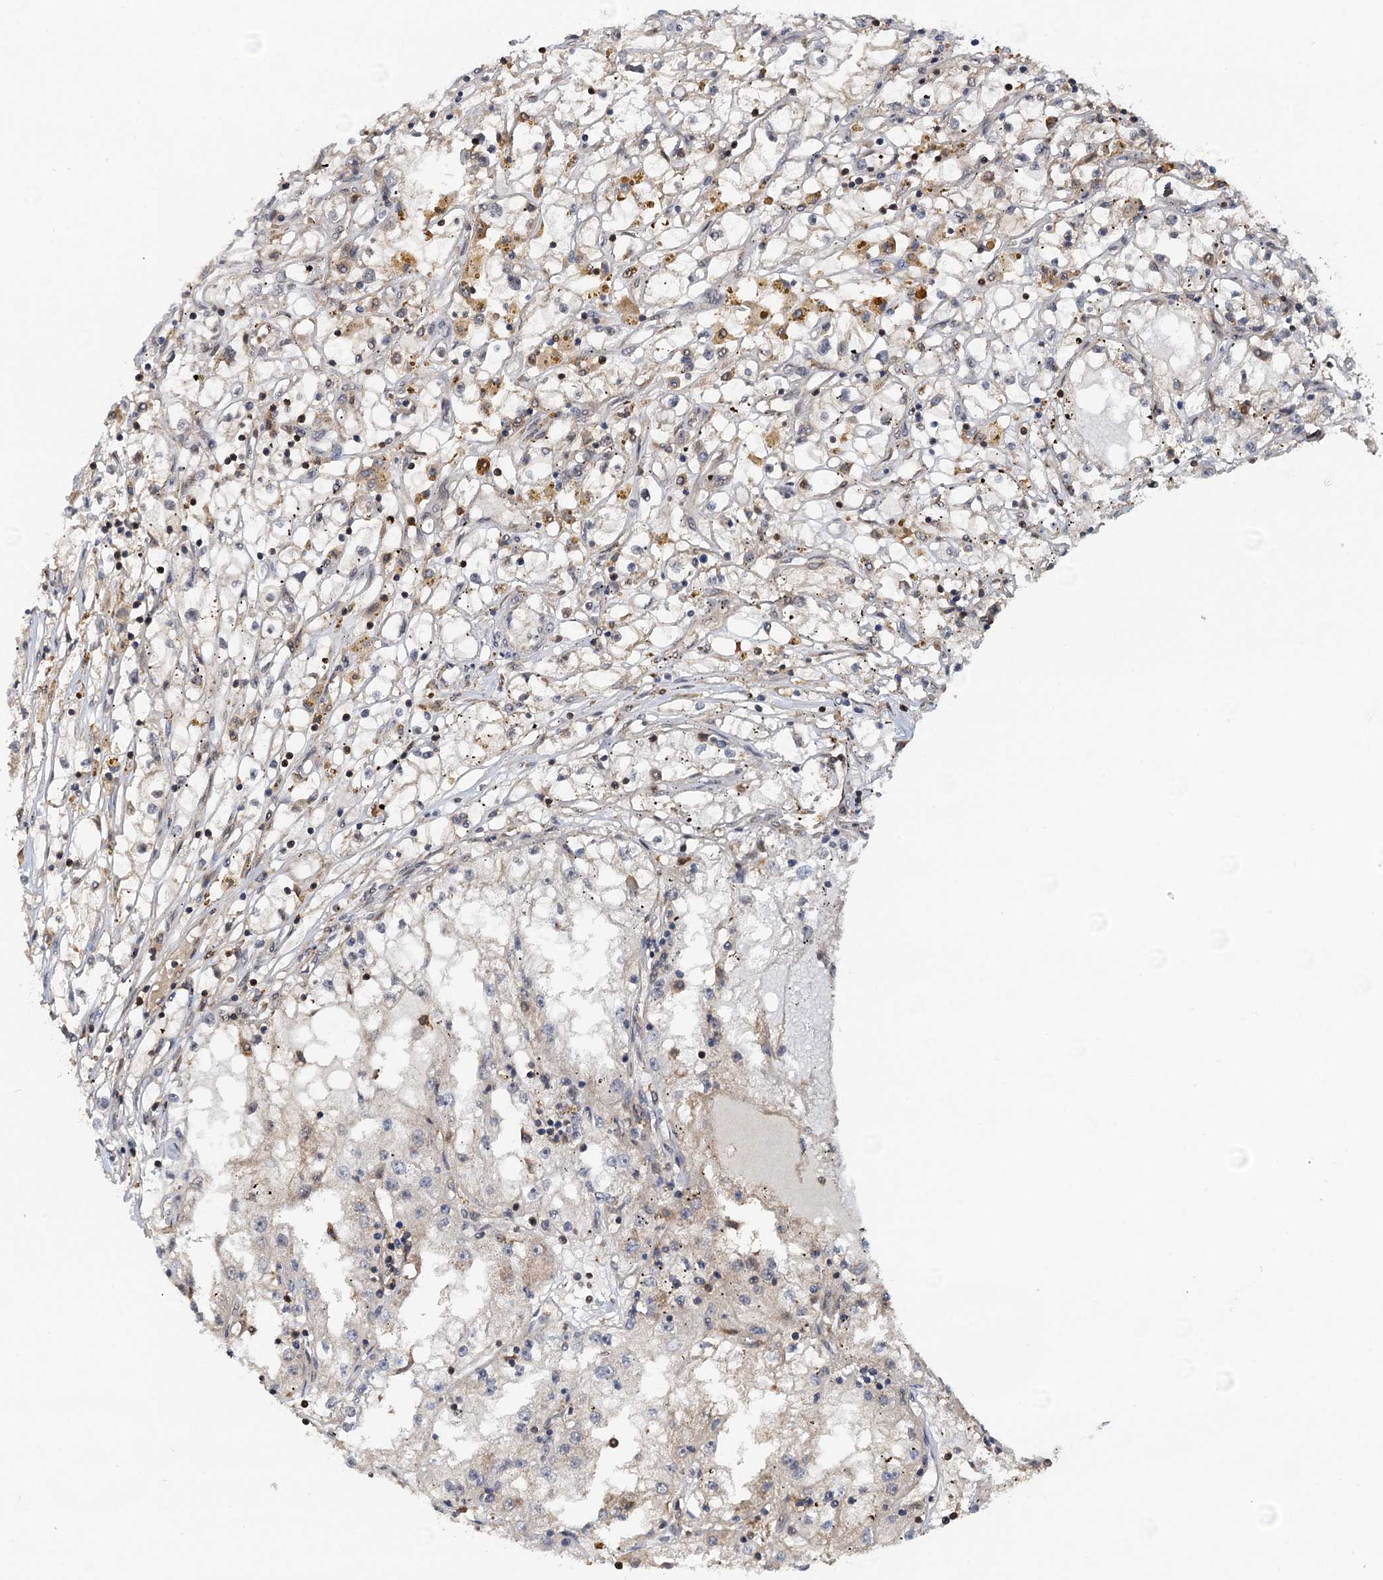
{"staining": {"intensity": "negative", "quantity": "none", "location": "none"}, "tissue": "renal cancer", "cell_type": "Tumor cells", "image_type": "cancer", "snomed": [{"axis": "morphology", "description": "Adenocarcinoma, NOS"}, {"axis": "topography", "description": "Kidney"}], "caption": "IHC of renal cancer (adenocarcinoma) displays no staining in tumor cells.", "gene": "ZNF609", "patient": {"sex": "male", "age": 56}}